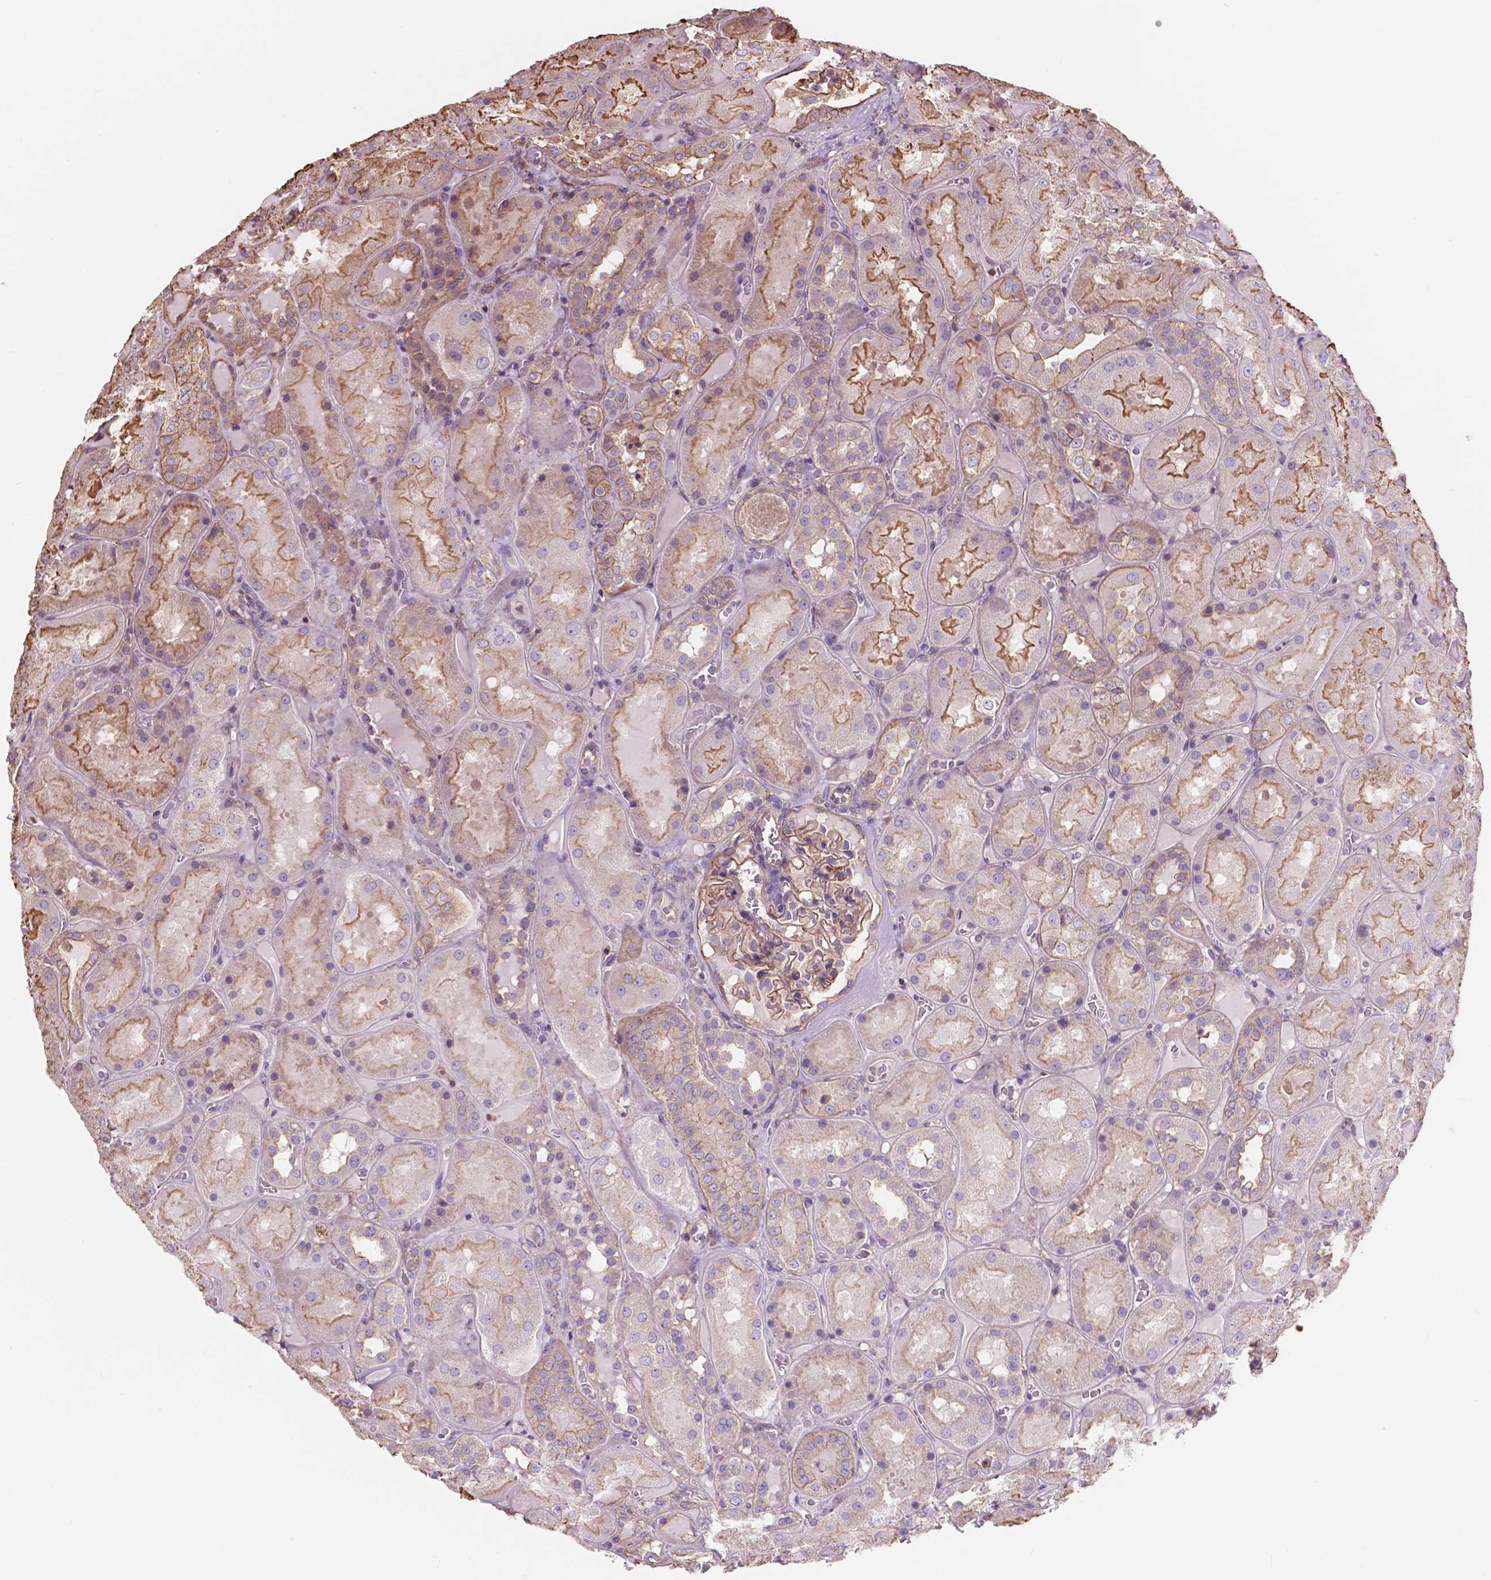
{"staining": {"intensity": "moderate", "quantity": "25%-75%", "location": "cytoplasmic/membranous"}, "tissue": "kidney", "cell_type": "Cells in glomeruli", "image_type": "normal", "snomed": [{"axis": "morphology", "description": "Normal tissue, NOS"}, {"axis": "topography", "description": "Kidney"}], "caption": "DAB (3,3'-diaminobenzidine) immunohistochemical staining of benign kidney displays moderate cytoplasmic/membranous protein expression in about 25%-75% of cells in glomeruli. (Brightfield microscopy of DAB IHC at high magnification).", "gene": "NIPA2", "patient": {"sex": "male", "age": 73}}